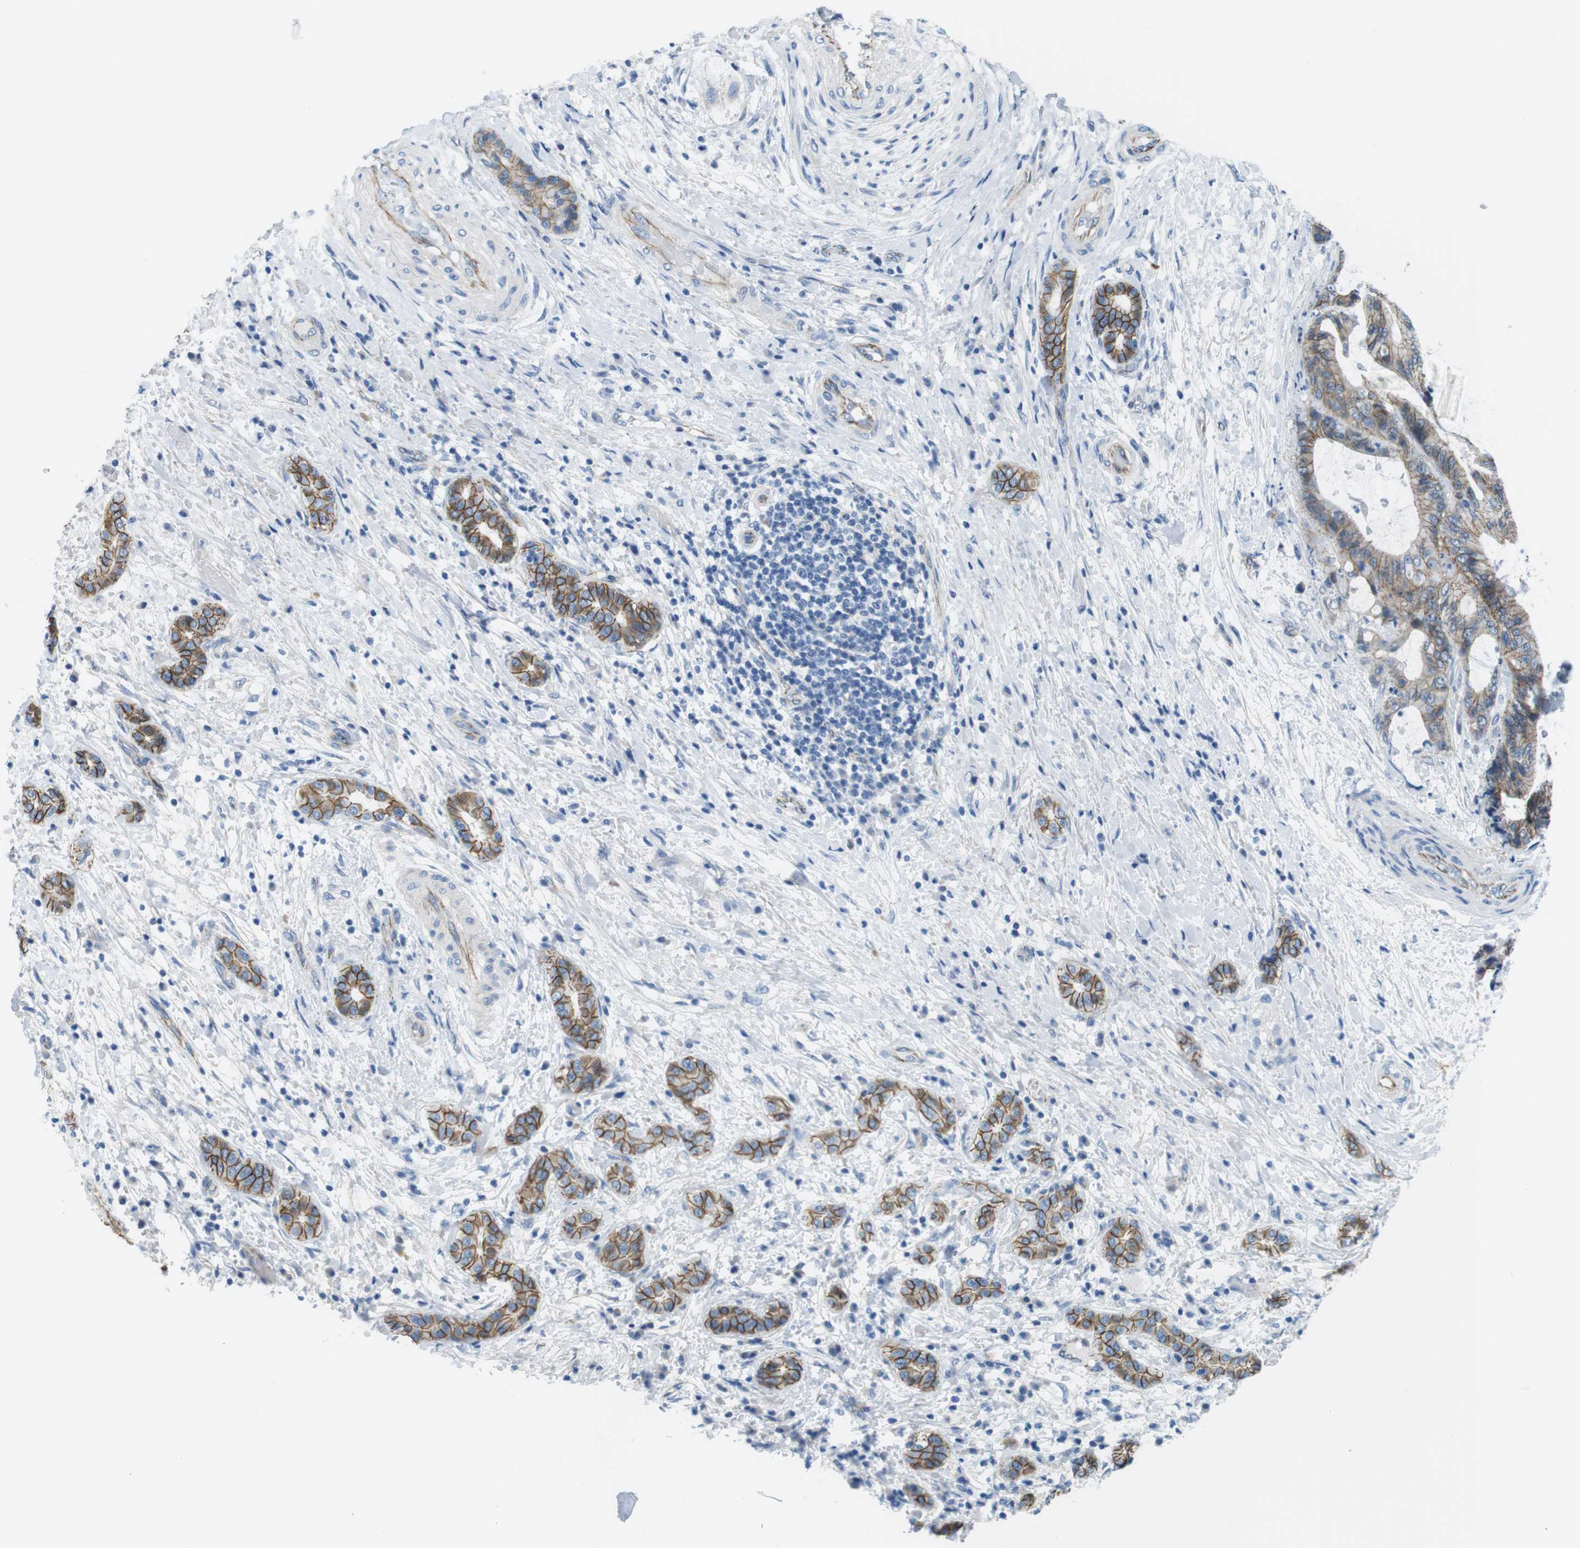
{"staining": {"intensity": "moderate", "quantity": ">75%", "location": "cytoplasmic/membranous"}, "tissue": "liver cancer", "cell_type": "Tumor cells", "image_type": "cancer", "snomed": [{"axis": "morphology", "description": "Cholangiocarcinoma"}, {"axis": "topography", "description": "Liver"}], "caption": "This is a micrograph of immunohistochemistry (IHC) staining of cholangiocarcinoma (liver), which shows moderate staining in the cytoplasmic/membranous of tumor cells.", "gene": "SLC6A6", "patient": {"sex": "female", "age": 73}}